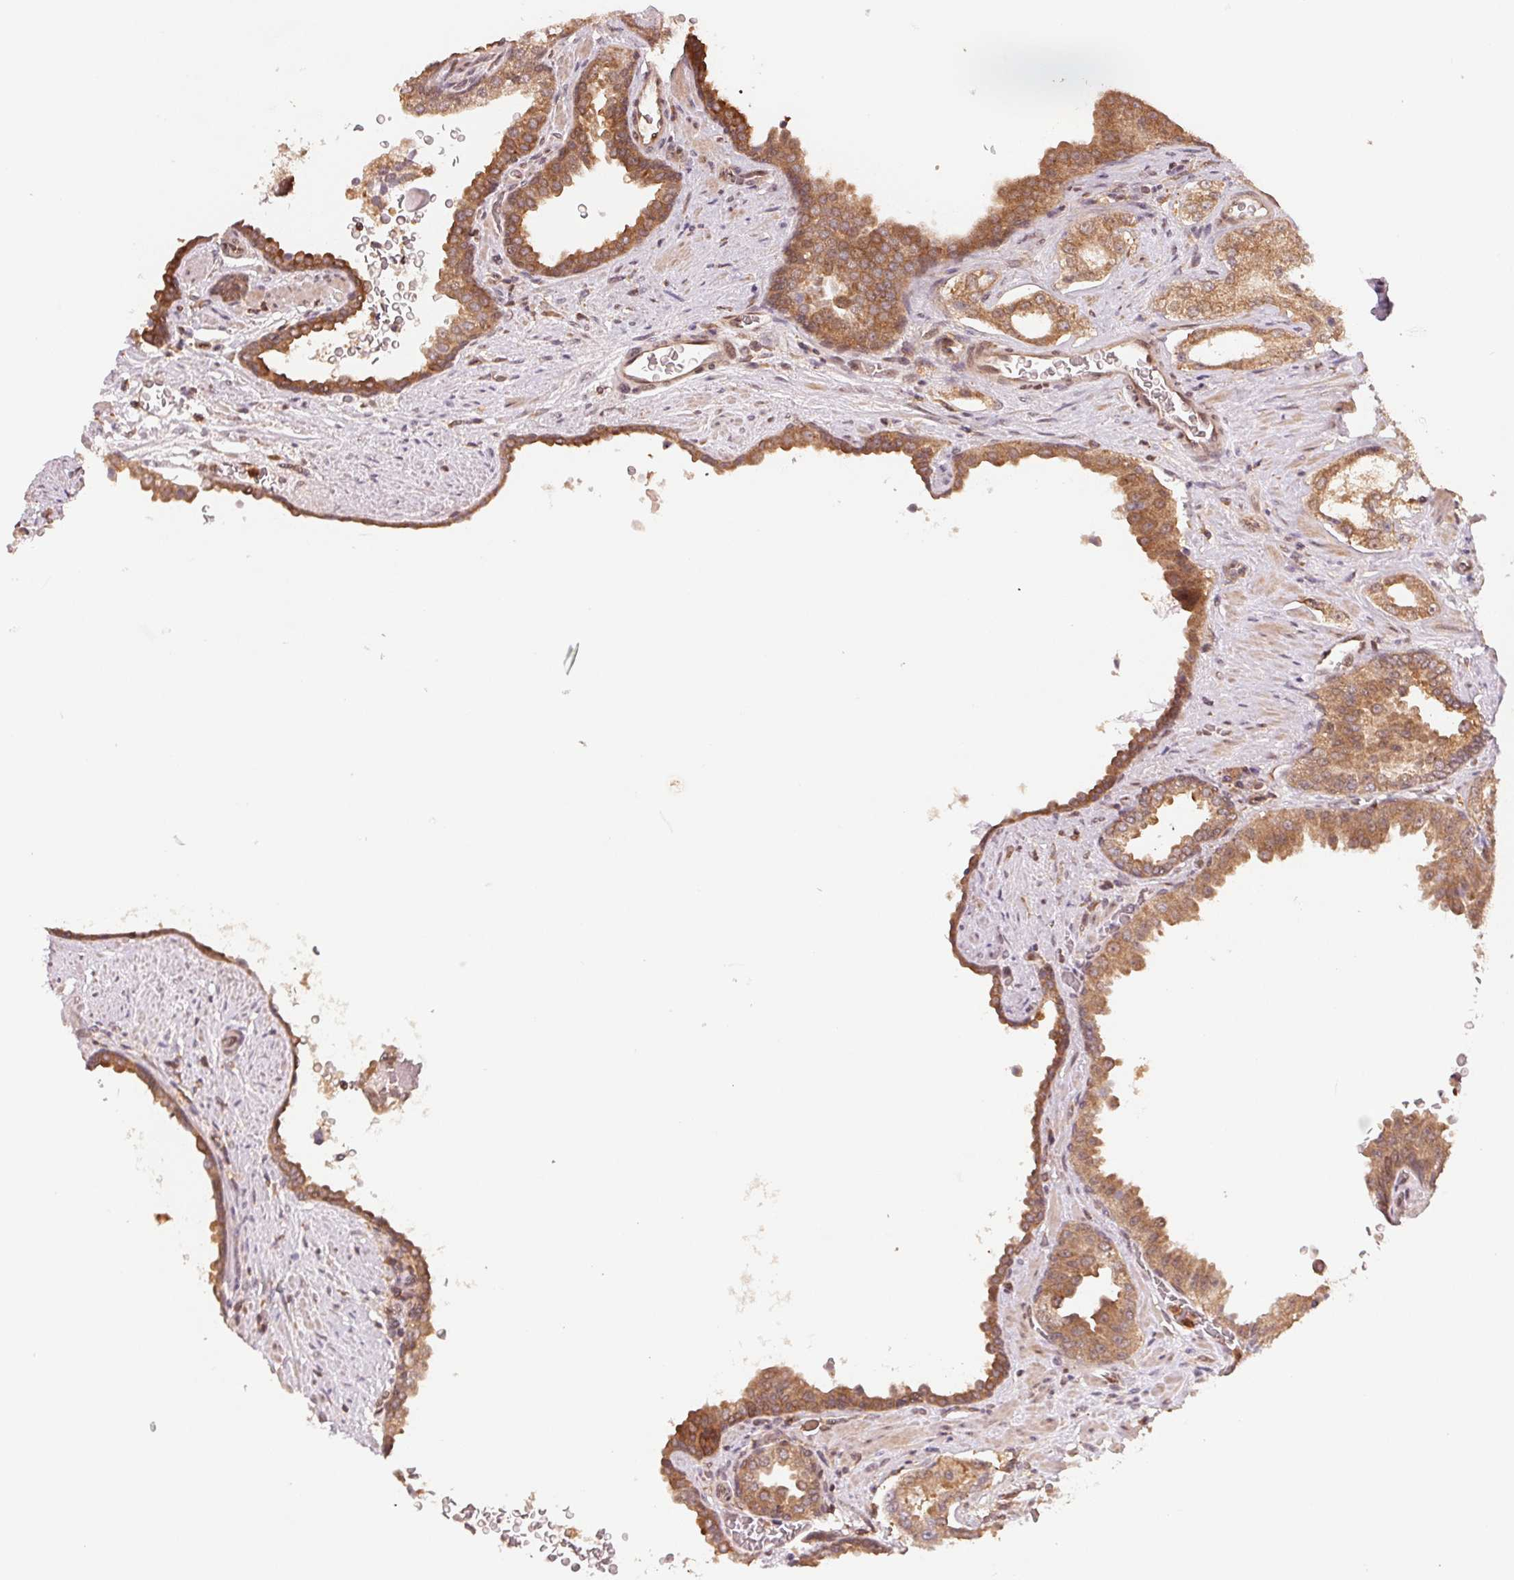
{"staining": {"intensity": "moderate", "quantity": ">75%", "location": "cytoplasmic/membranous"}, "tissue": "prostate cancer", "cell_type": "Tumor cells", "image_type": "cancer", "snomed": [{"axis": "morphology", "description": "Adenocarcinoma, Low grade"}, {"axis": "topography", "description": "Prostate"}], "caption": "Protein expression analysis of human prostate low-grade adenocarcinoma reveals moderate cytoplasmic/membranous staining in approximately >75% of tumor cells.", "gene": "CCDC102B", "patient": {"sex": "male", "age": 67}}